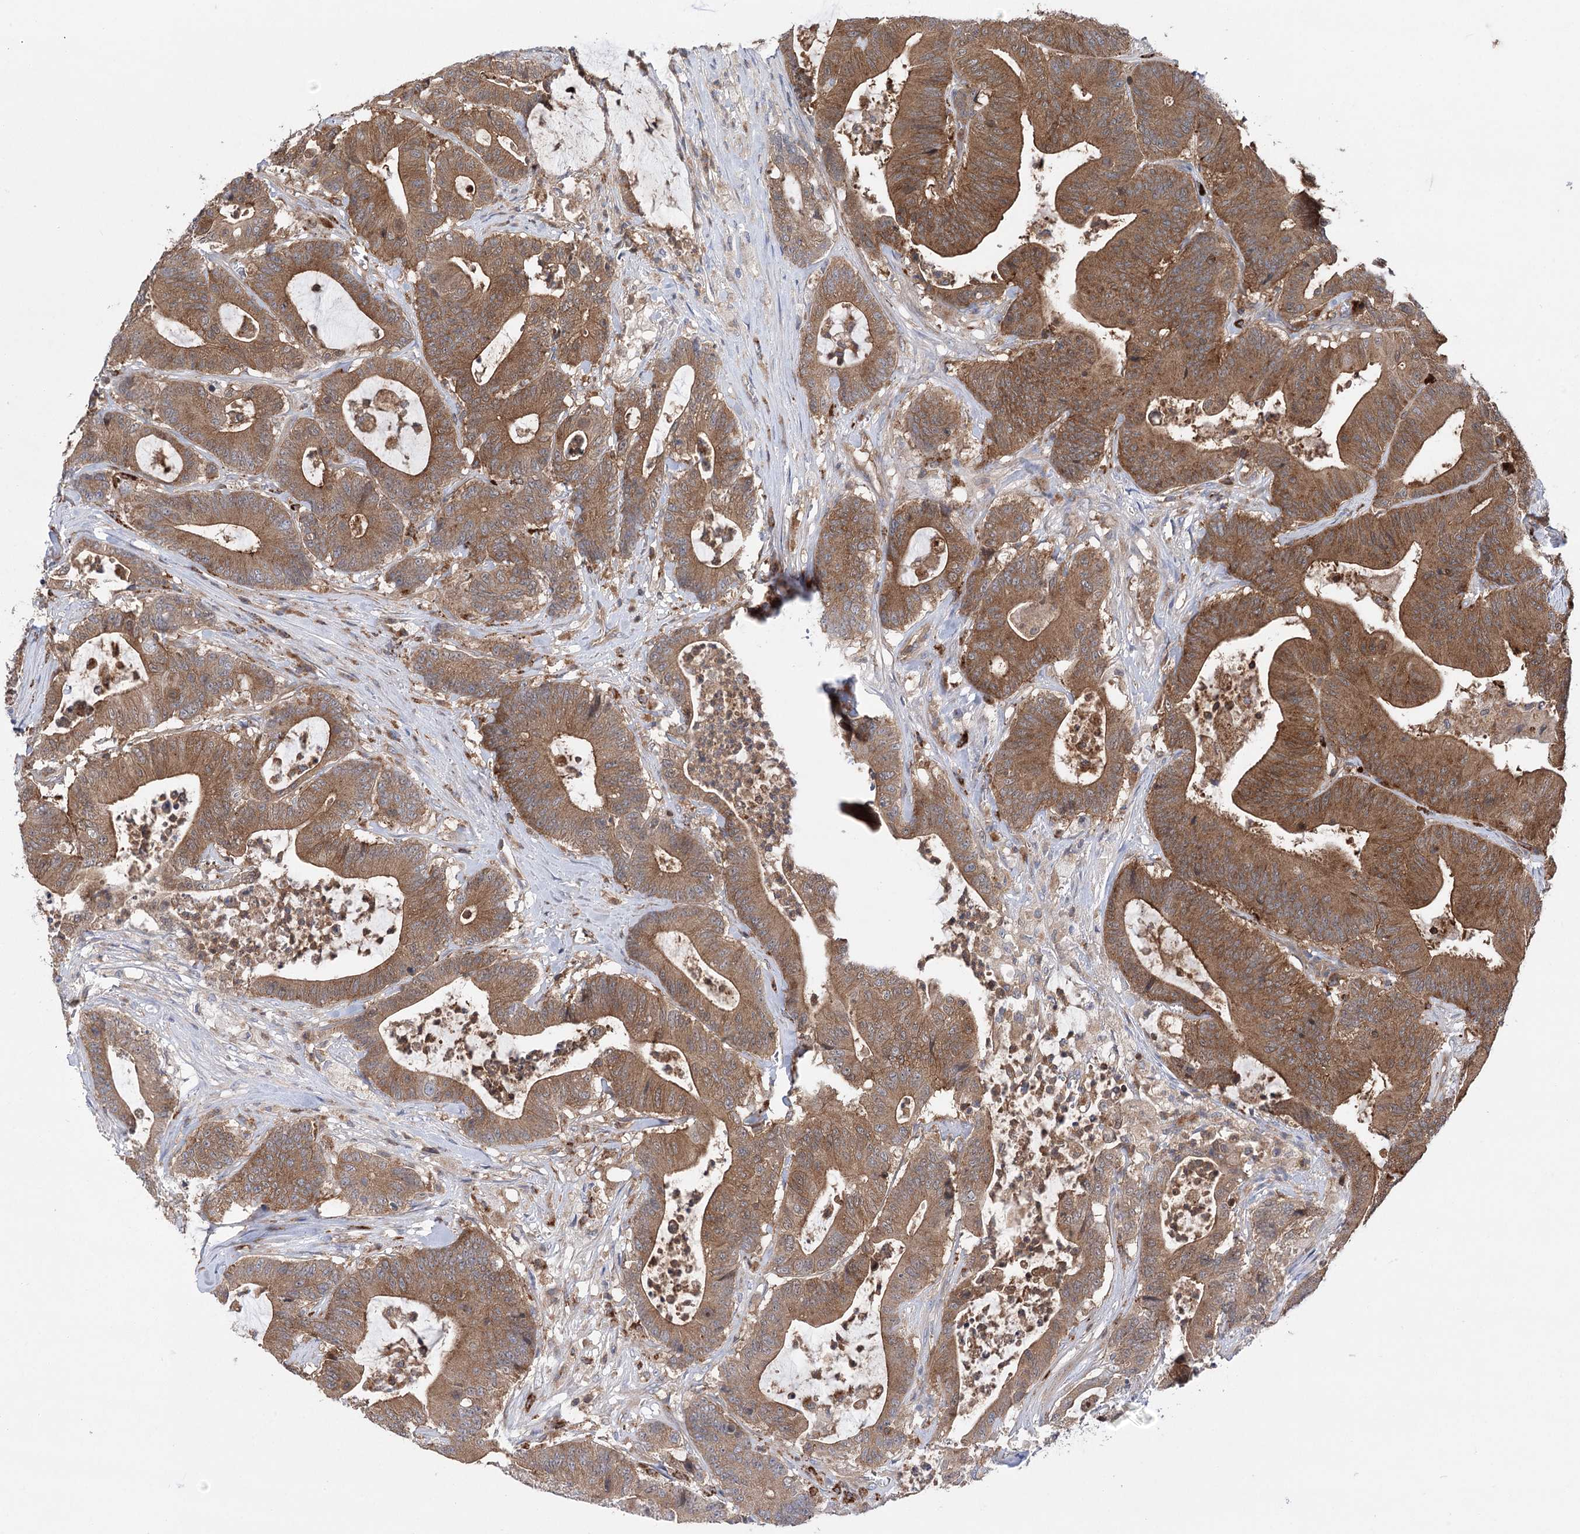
{"staining": {"intensity": "moderate", "quantity": ">75%", "location": "cytoplasmic/membranous"}, "tissue": "colorectal cancer", "cell_type": "Tumor cells", "image_type": "cancer", "snomed": [{"axis": "morphology", "description": "Adenocarcinoma, NOS"}, {"axis": "topography", "description": "Colon"}], "caption": "The photomicrograph demonstrates a brown stain indicating the presence of a protein in the cytoplasmic/membranous of tumor cells in colorectal cancer. (DAB IHC with brightfield microscopy, high magnification).", "gene": "VPS37B", "patient": {"sex": "female", "age": 84}}